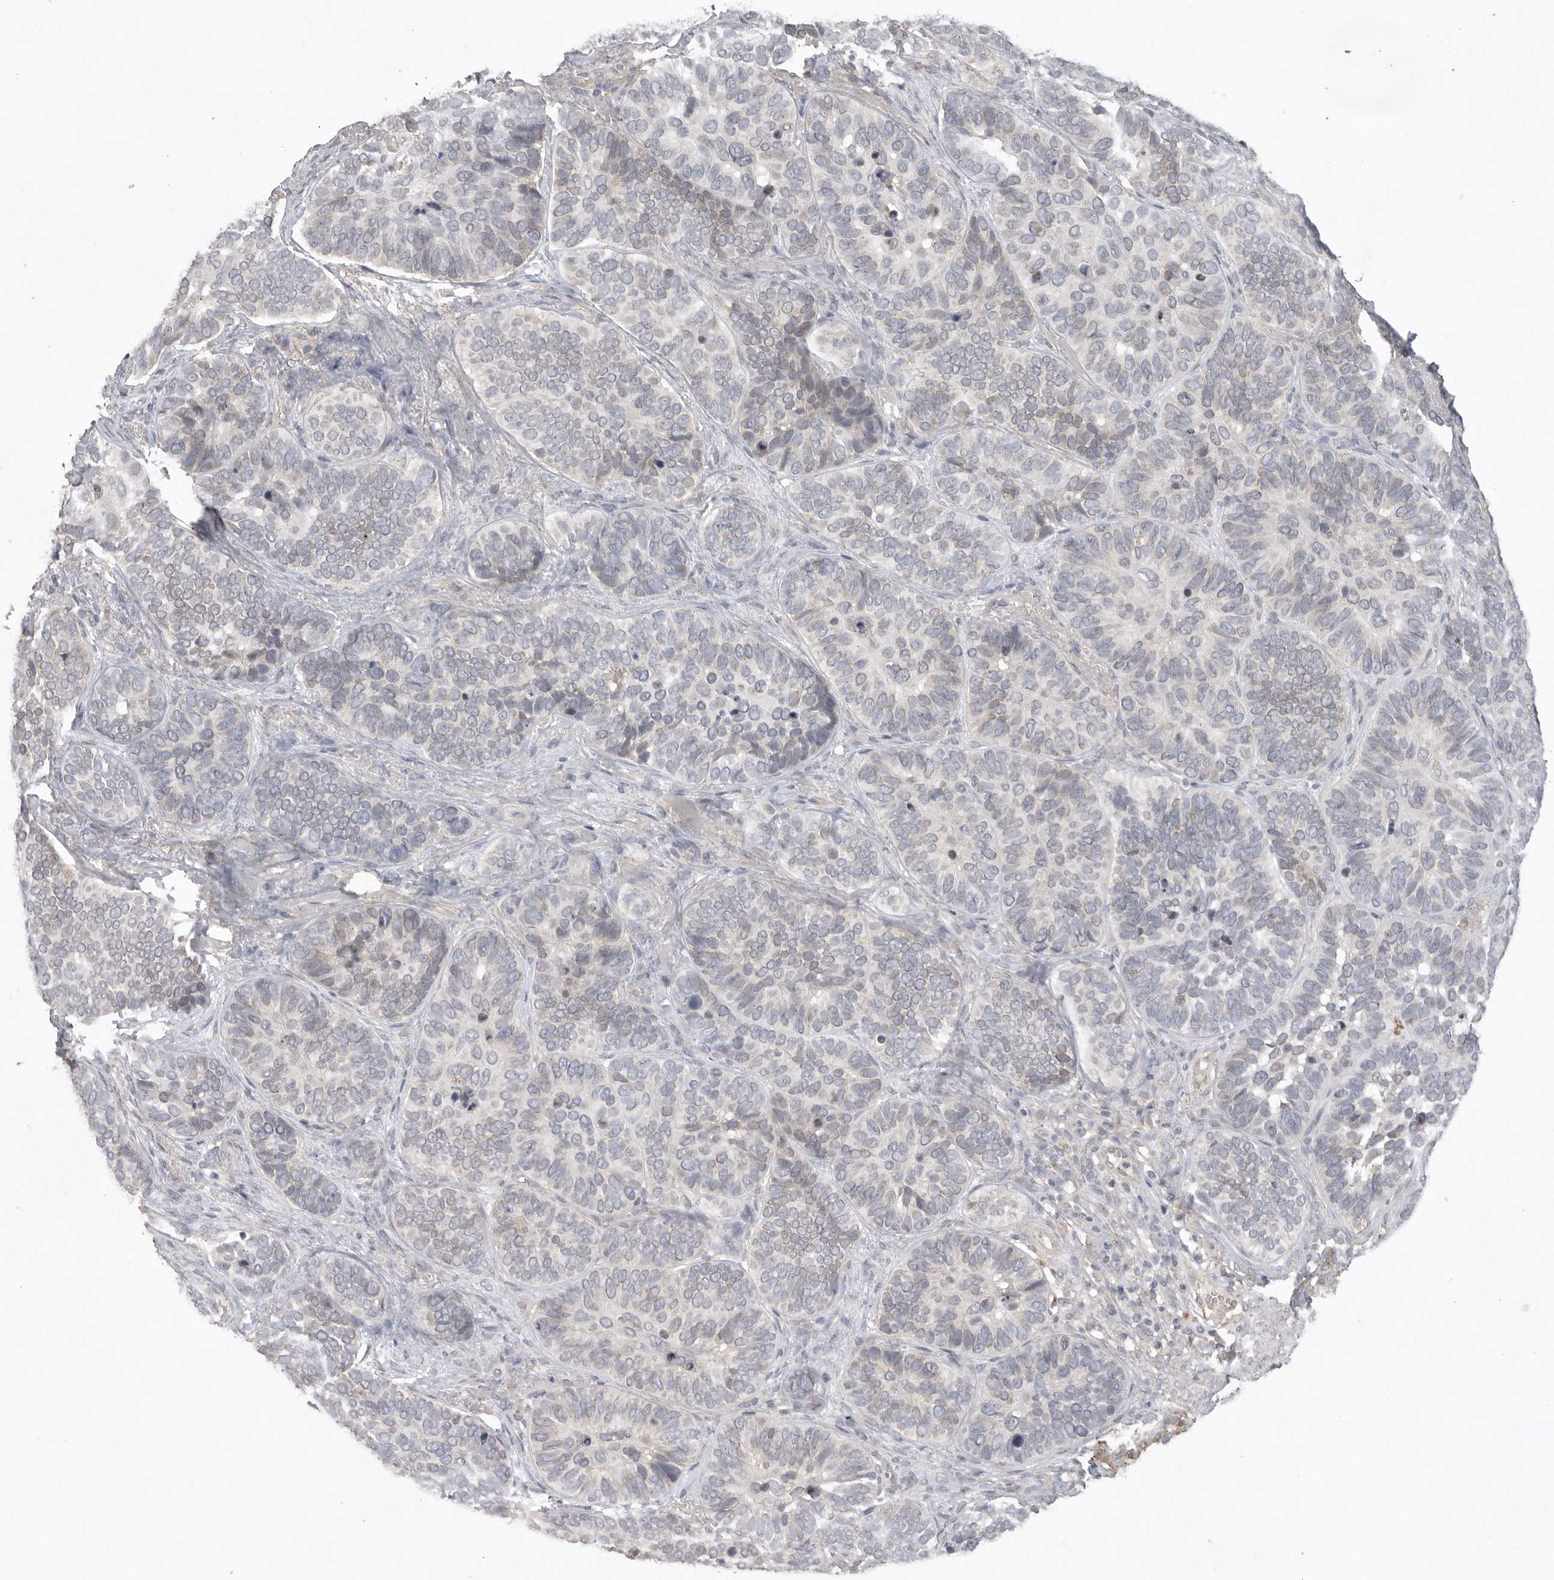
{"staining": {"intensity": "negative", "quantity": "none", "location": "none"}, "tissue": "skin cancer", "cell_type": "Tumor cells", "image_type": "cancer", "snomed": [{"axis": "morphology", "description": "Basal cell carcinoma"}, {"axis": "topography", "description": "Skin"}], "caption": "IHC histopathology image of skin cancer stained for a protein (brown), which displays no expression in tumor cells.", "gene": "TLR3", "patient": {"sex": "male", "age": 62}}